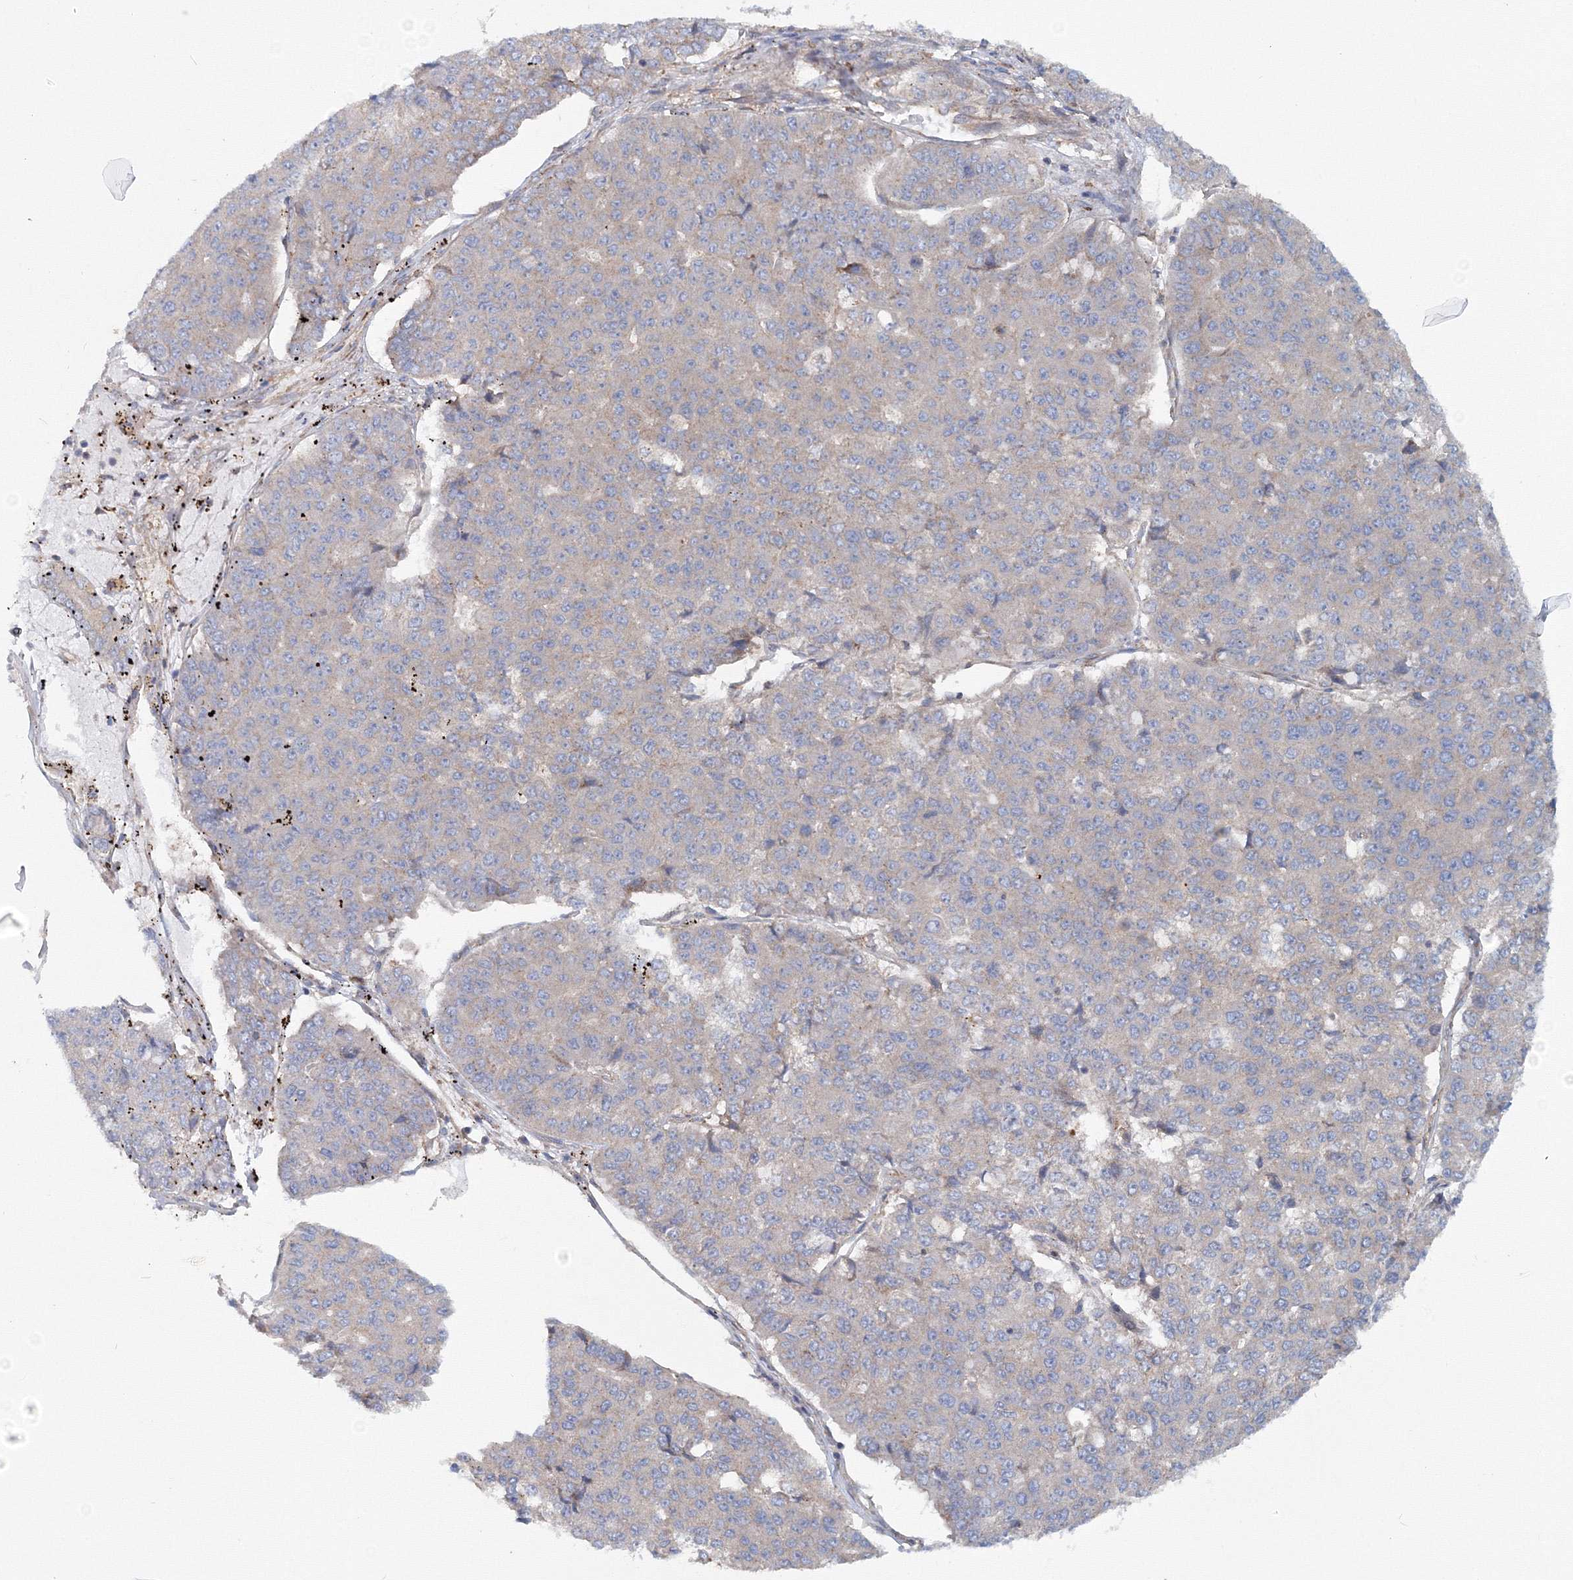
{"staining": {"intensity": "negative", "quantity": "none", "location": "none"}, "tissue": "pancreatic cancer", "cell_type": "Tumor cells", "image_type": "cancer", "snomed": [{"axis": "morphology", "description": "Adenocarcinoma, NOS"}, {"axis": "topography", "description": "Pancreas"}], "caption": "A high-resolution photomicrograph shows immunohistochemistry (IHC) staining of pancreatic cancer (adenocarcinoma), which demonstrates no significant positivity in tumor cells.", "gene": "EXOC1", "patient": {"sex": "male", "age": 50}}